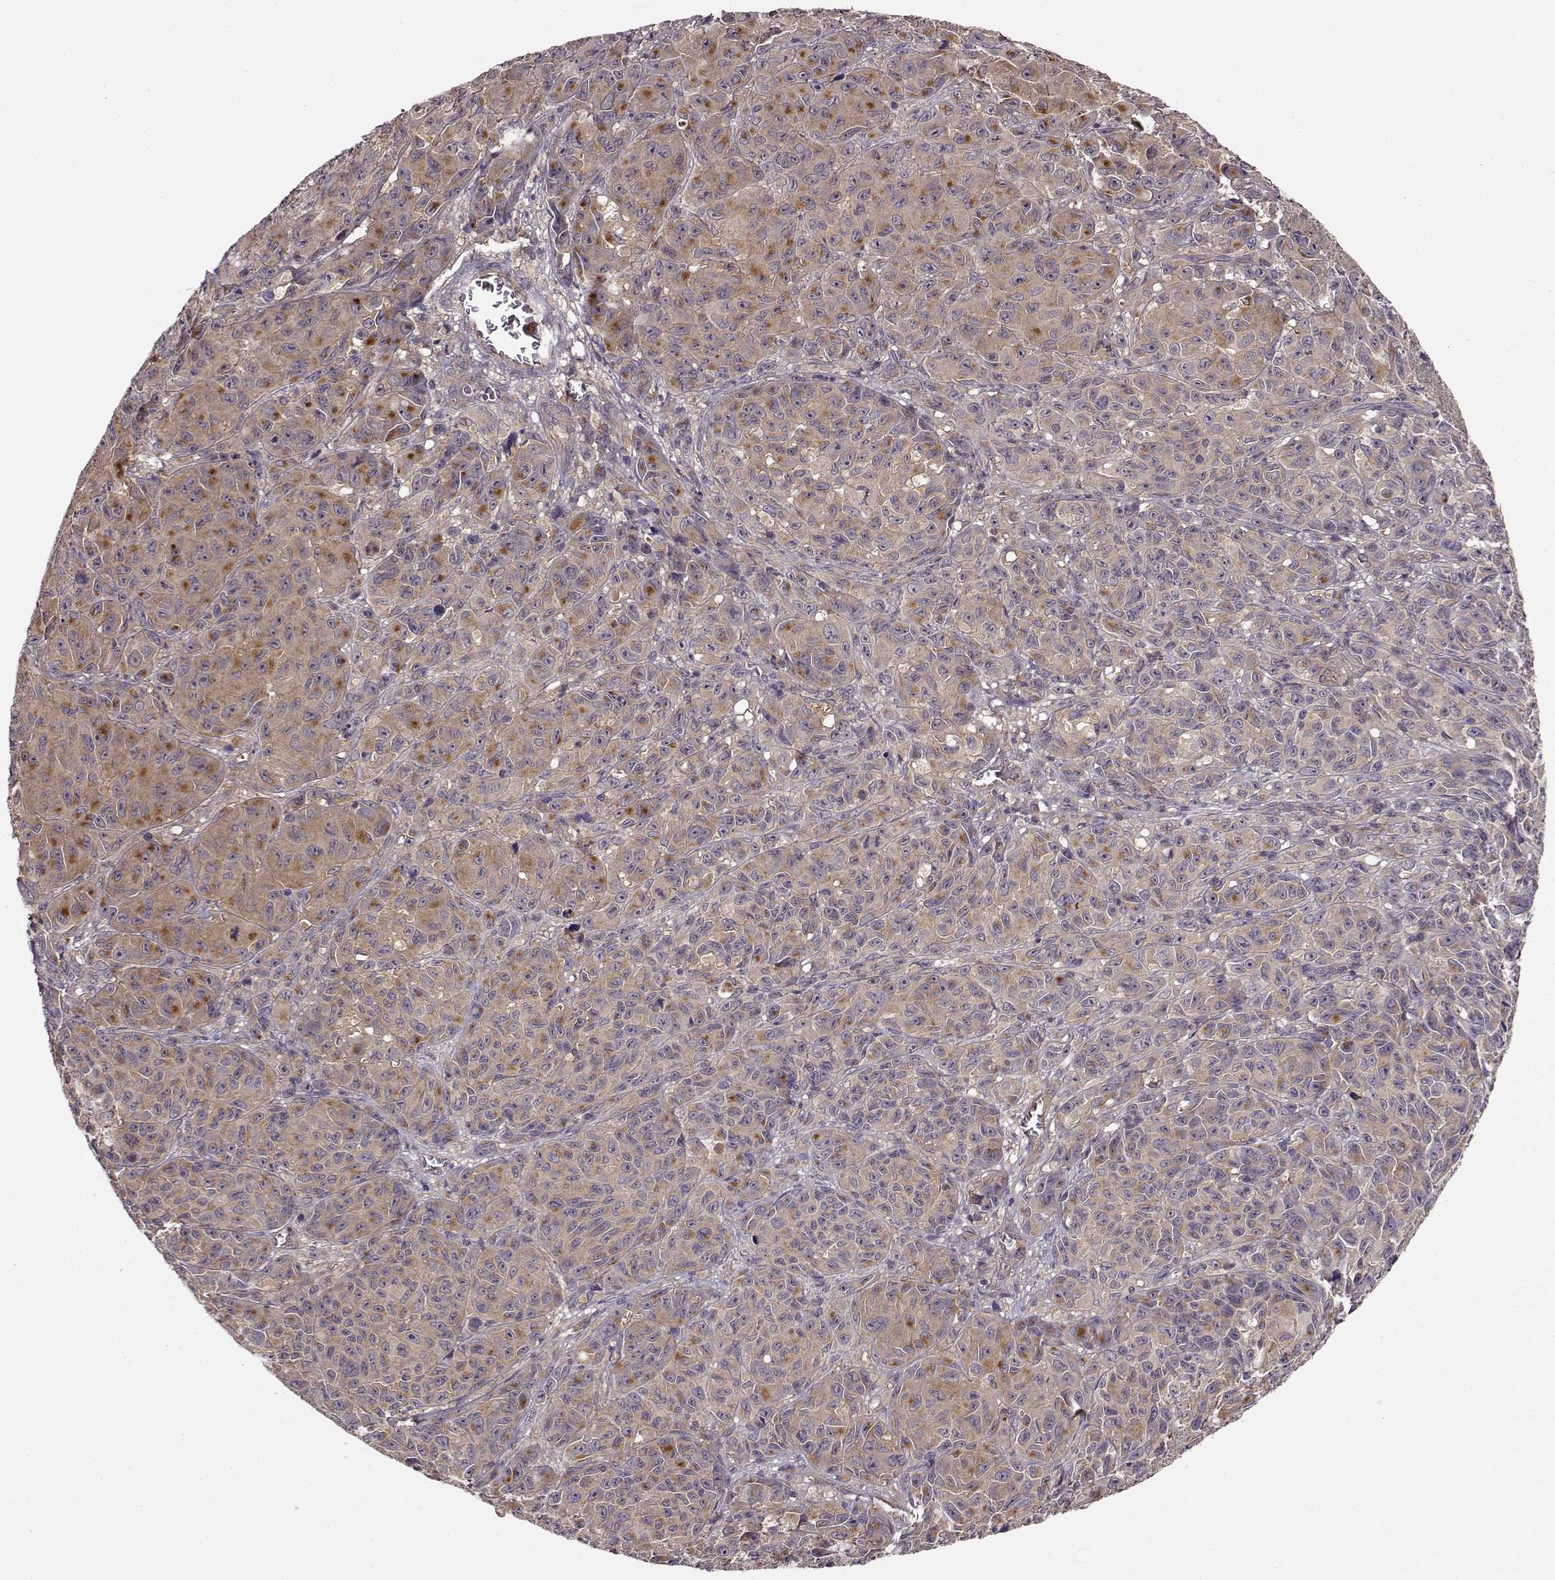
{"staining": {"intensity": "weak", "quantity": ">75%", "location": "cytoplasmic/membranous"}, "tissue": "melanoma", "cell_type": "Tumor cells", "image_type": "cancer", "snomed": [{"axis": "morphology", "description": "Malignant melanoma, NOS"}, {"axis": "topography", "description": "Vulva, labia, clitoris and Bartholin´s gland, NO"}], "caption": "Immunohistochemical staining of human melanoma shows low levels of weak cytoplasmic/membranous protein positivity in about >75% of tumor cells. (DAB = brown stain, brightfield microscopy at high magnification).", "gene": "IFRD2", "patient": {"sex": "female", "age": 75}}